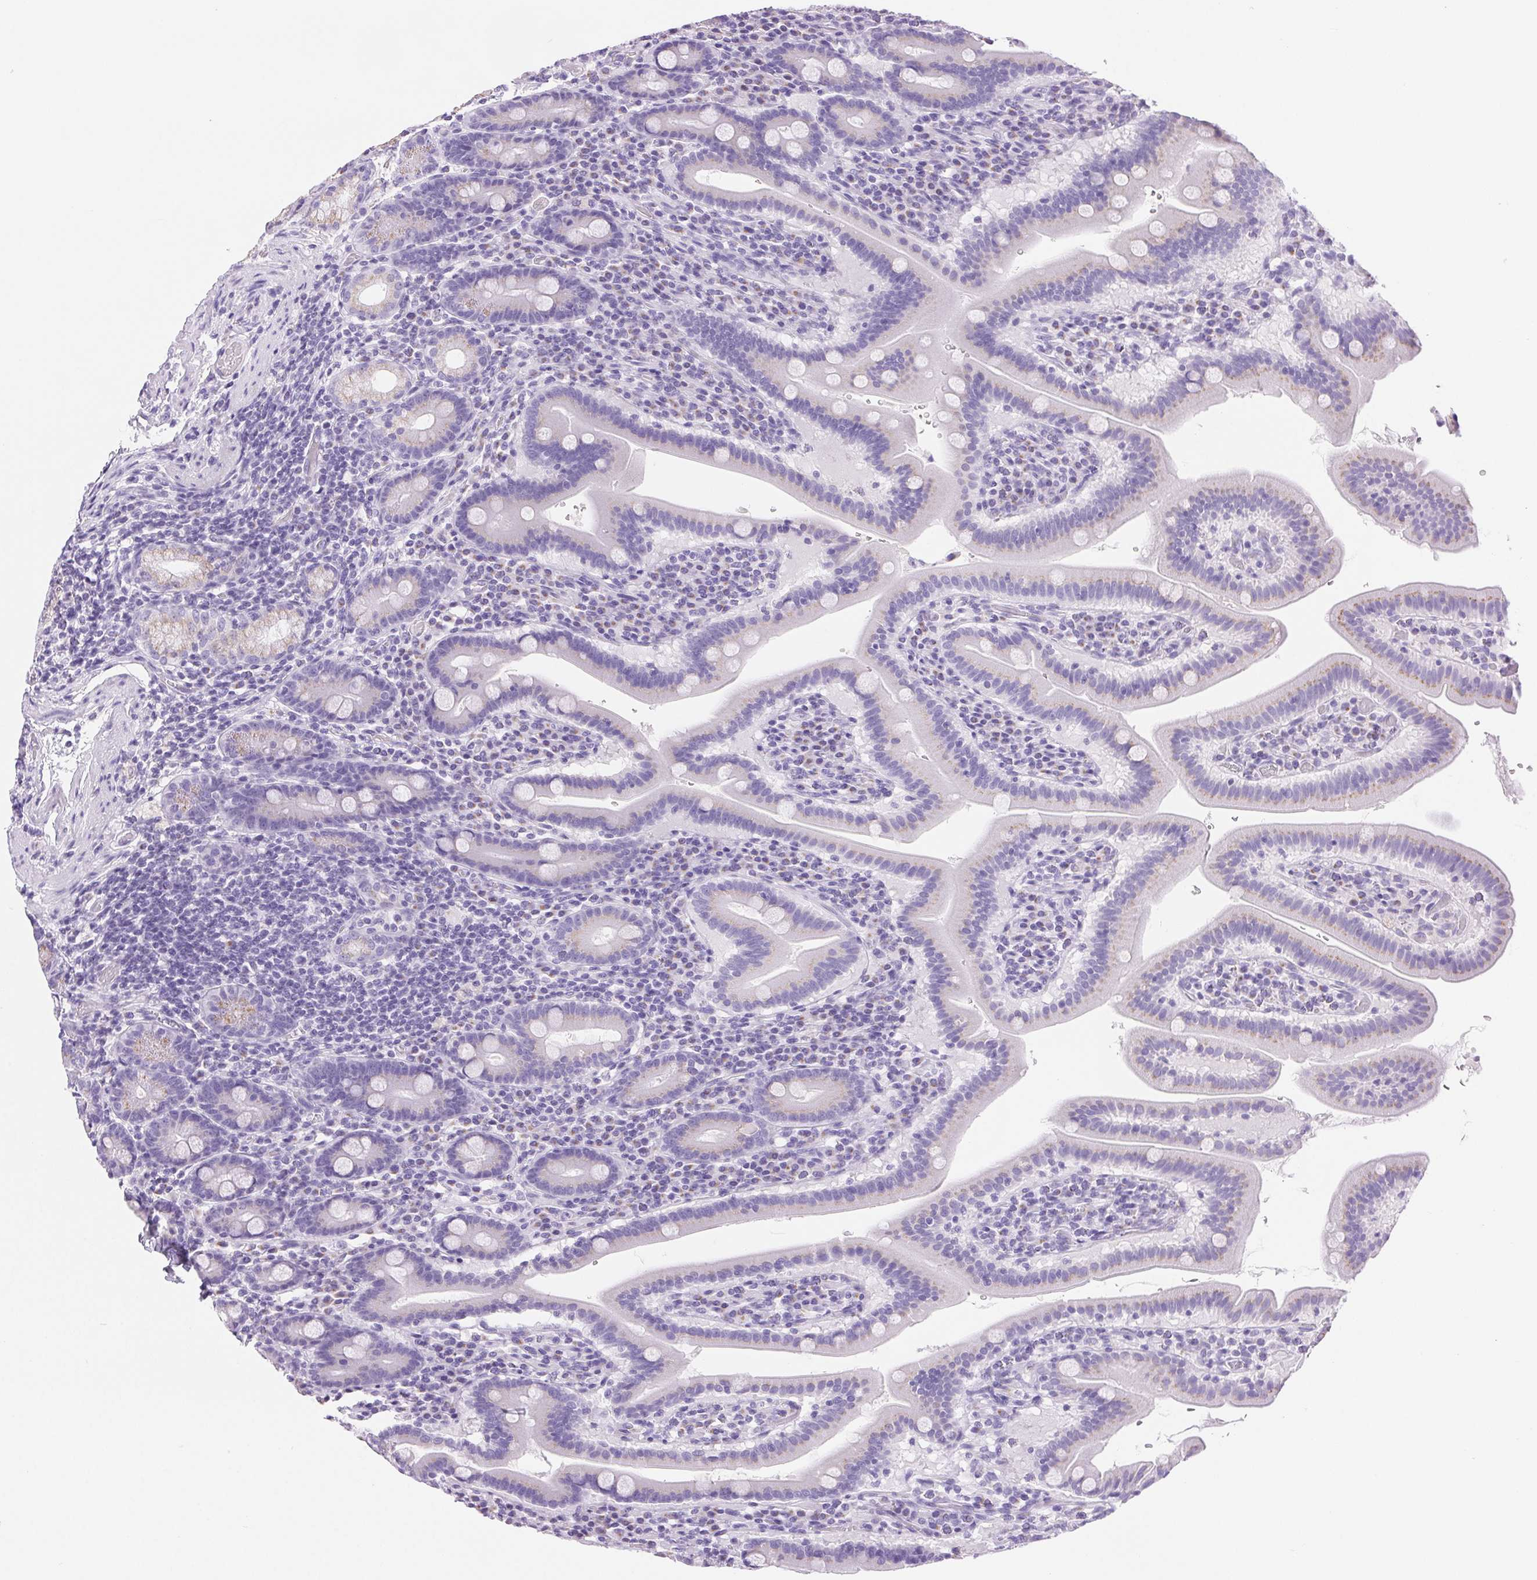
{"staining": {"intensity": "weak", "quantity": "<25%", "location": "cytoplasmic/membranous"}, "tissue": "small intestine", "cell_type": "Glandular cells", "image_type": "normal", "snomed": [{"axis": "morphology", "description": "Normal tissue, NOS"}, {"axis": "topography", "description": "Small intestine"}], "caption": "The immunohistochemistry (IHC) photomicrograph has no significant staining in glandular cells of small intestine. (Brightfield microscopy of DAB immunohistochemistry (IHC) at high magnification).", "gene": "SERPINB3", "patient": {"sex": "male", "age": 26}}